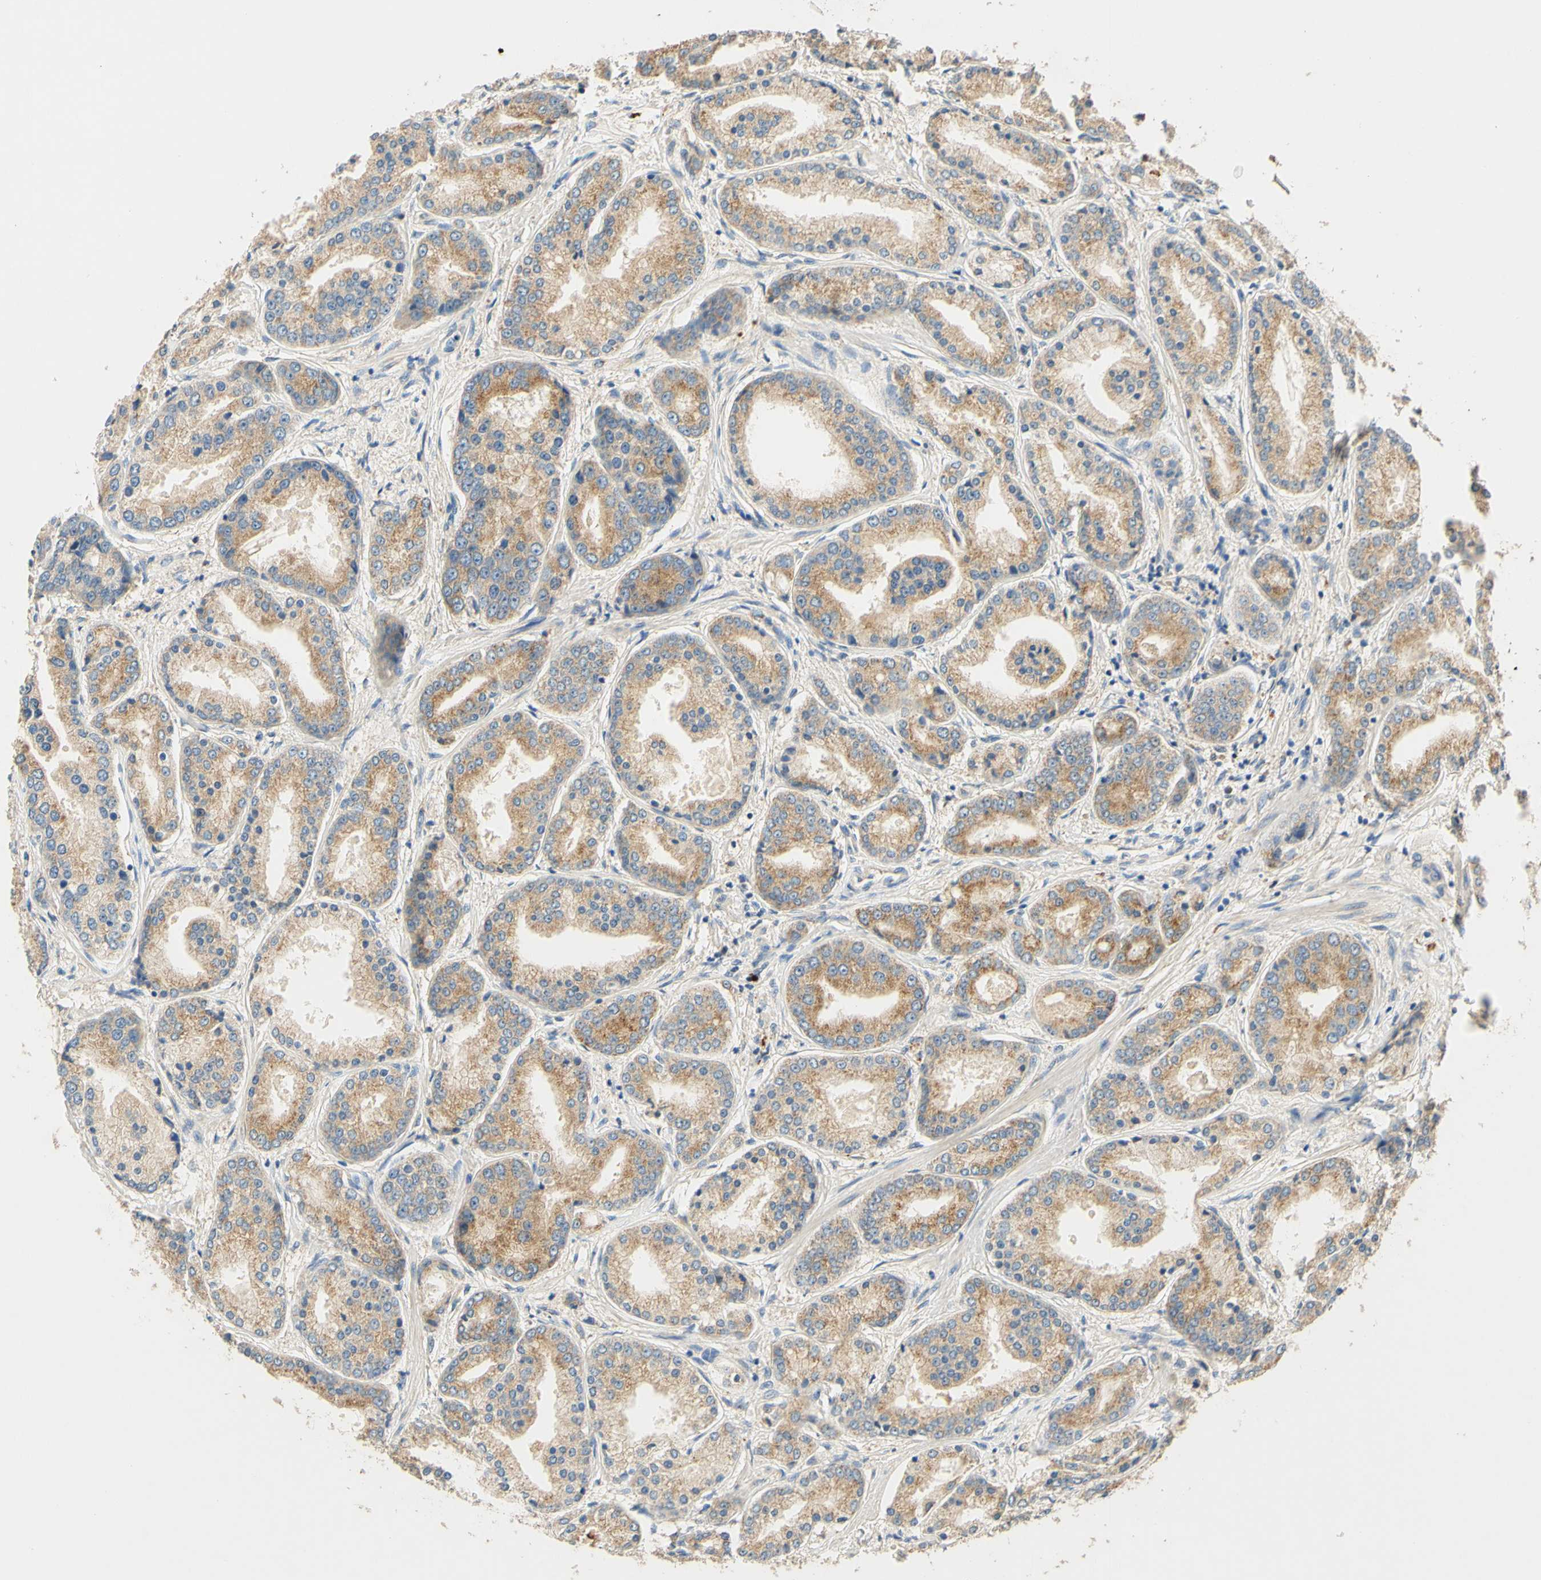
{"staining": {"intensity": "moderate", "quantity": ">75%", "location": "cytoplasmic/membranous"}, "tissue": "prostate cancer", "cell_type": "Tumor cells", "image_type": "cancer", "snomed": [{"axis": "morphology", "description": "Adenocarcinoma, High grade"}, {"axis": "topography", "description": "Prostate"}], "caption": "IHC micrograph of prostate cancer stained for a protein (brown), which reveals medium levels of moderate cytoplasmic/membranous expression in approximately >75% of tumor cells.", "gene": "ENTREP2", "patient": {"sex": "male", "age": 59}}